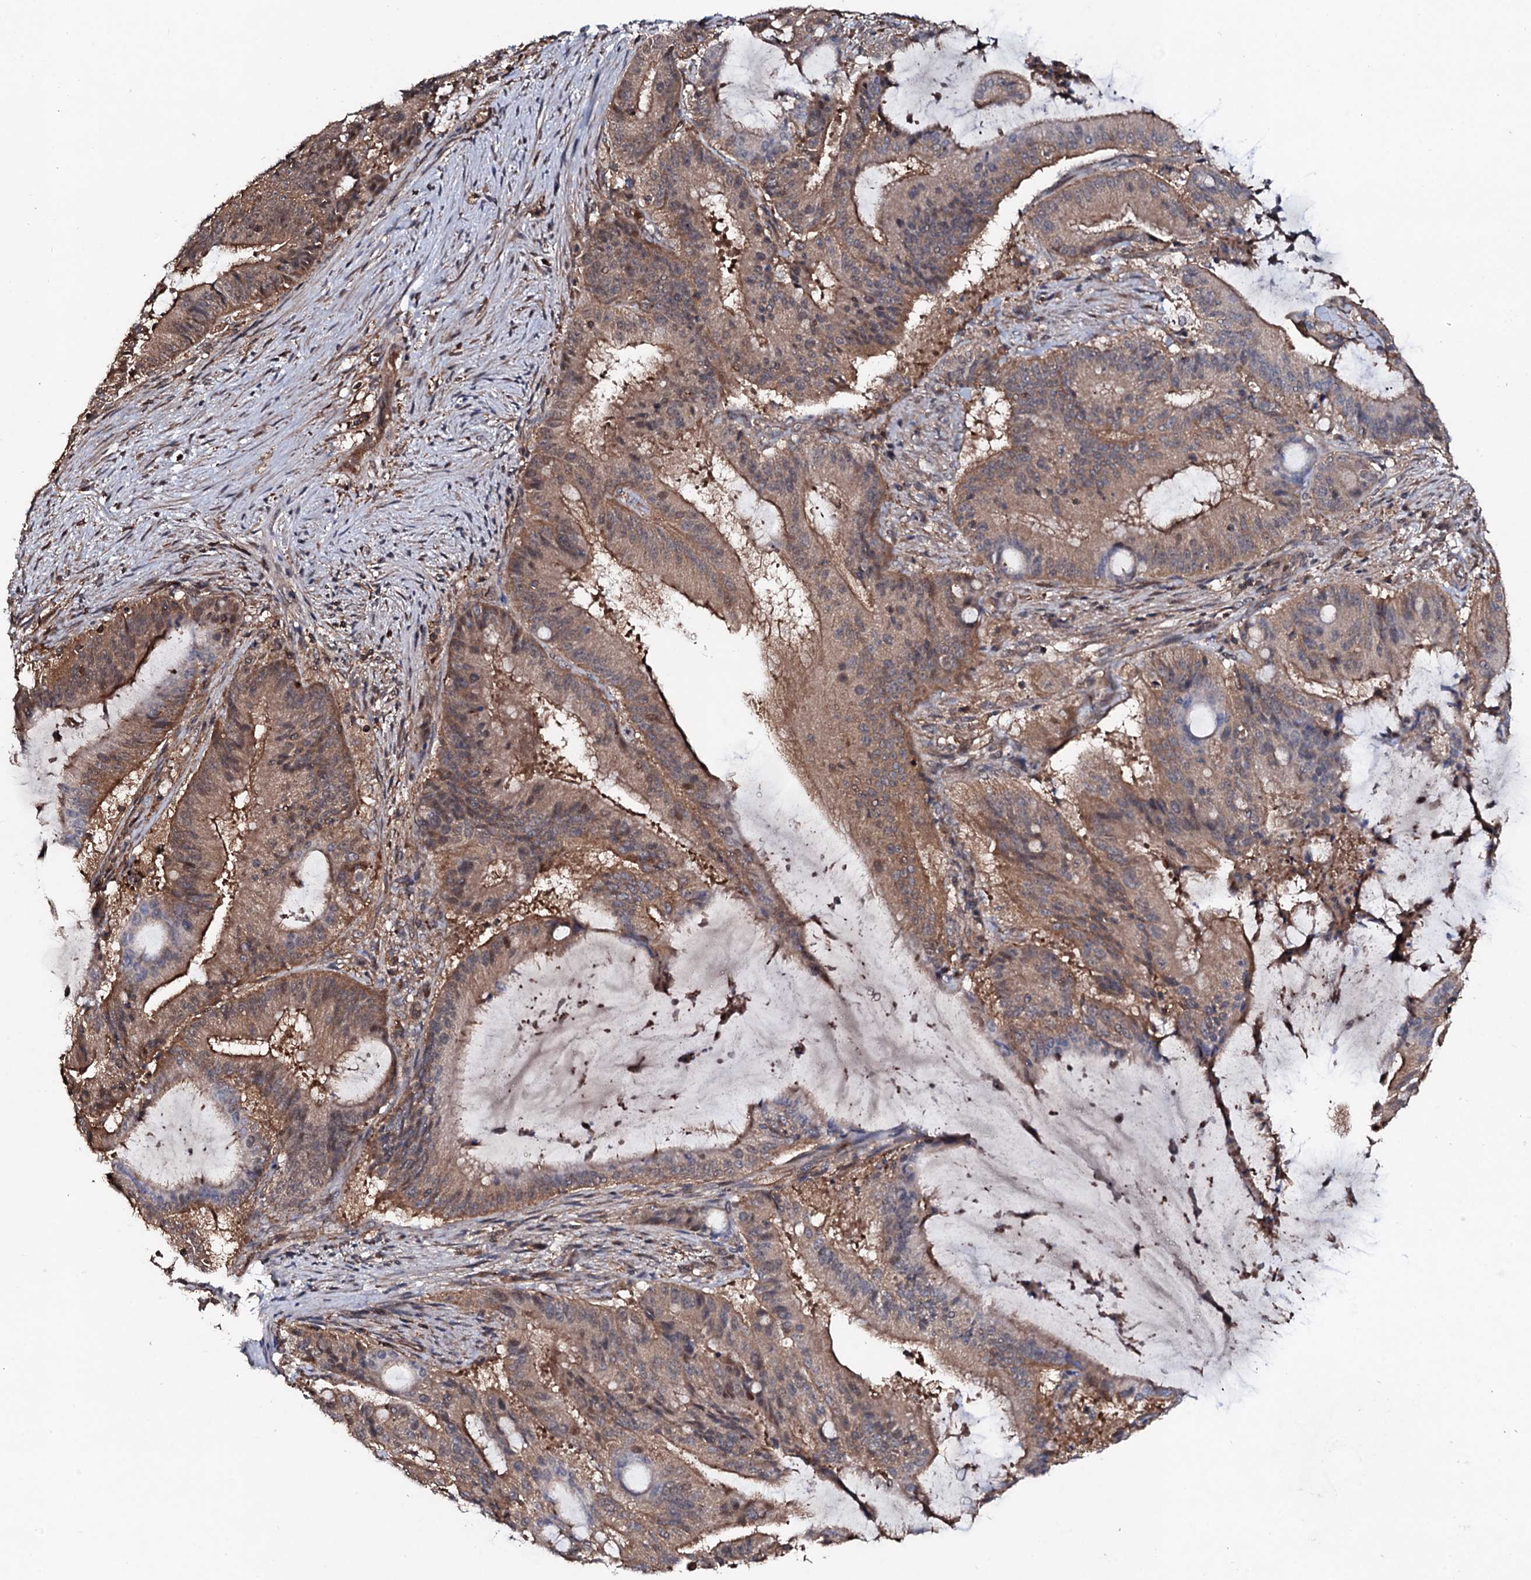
{"staining": {"intensity": "moderate", "quantity": ">75%", "location": "cytoplasmic/membranous"}, "tissue": "liver cancer", "cell_type": "Tumor cells", "image_type": "cancer", "snomed": [{"axis": "morphology", "description": "Normal tissue, NOS"}, {"axis": "morphology", "description": "Cholangiocarcinoma"}, {"axis": "topography", "description": "Liver"}, {"axis": "topography", "description": "Peripheral nerve tissue"}], "caption": "This micrograph shows liver cancer stained with immunohistochemistry (IHC) to label a protein in brown. The cytoplasmic/membranous of tumor cells show moderate positivity for the protein. Nuclei are counter-stained blue.", "gene": "COG6", "patient": {"sex": "female", "age": 73}}